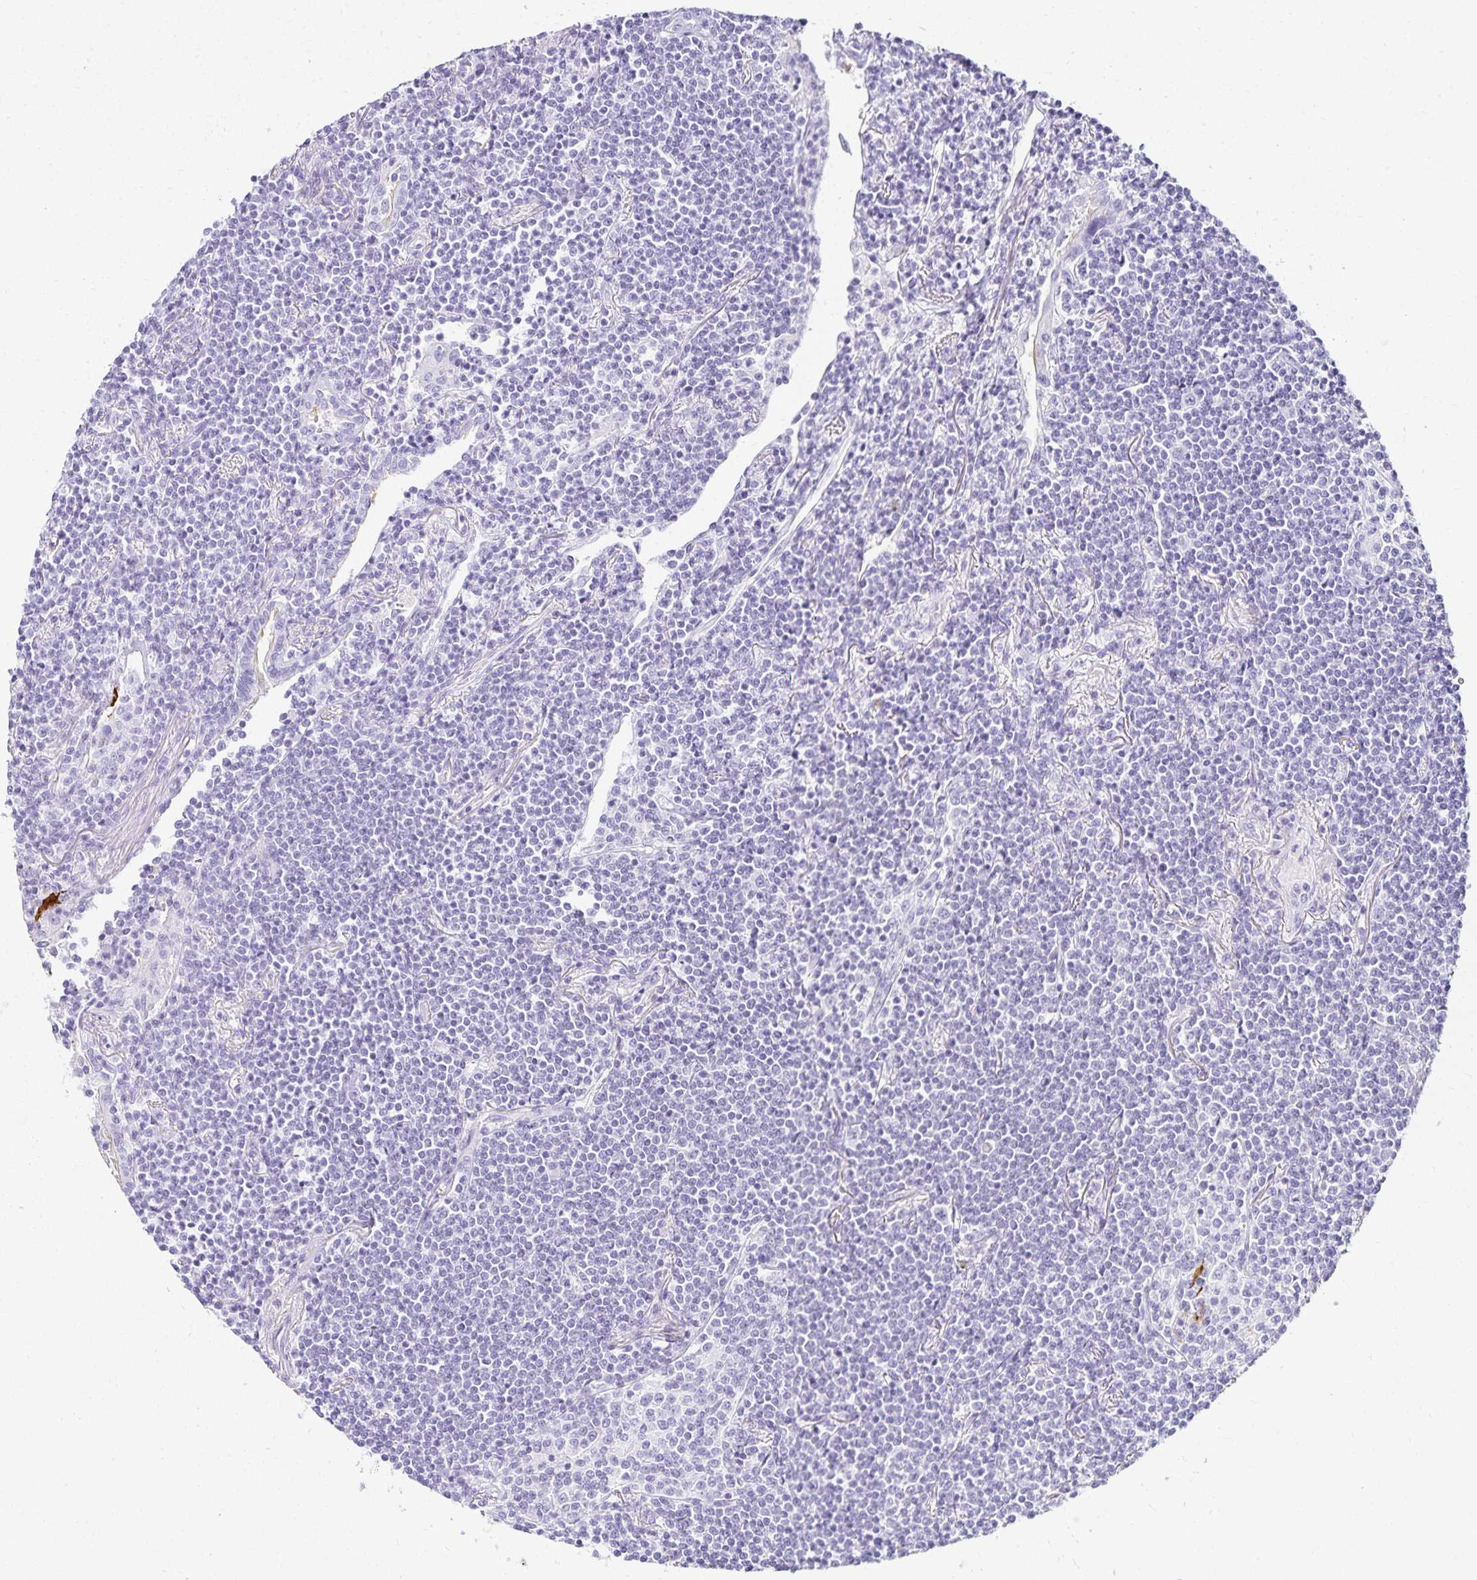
{"staining": {"intensity": "negative", "quantity": "none", "location": "none"}, "tissue": "lymphoma", "cell_type": "Tumor cells", "image_type": "cancer", "snomed": [{"axis": "morphology", "description": "Malignant lymphoma, non-Hodgkin's type, Low grade"}, {"axis": "topography", "description": "Lung"}], "caption": "High magnification brightfield microscopy of malignant lymphoma, non-Hodgkin's type (low-grade) stained with DAB (3,3'-diaminobenzidine) (brown) and counterstained with hematoxylin (blue): tumor cells show no significant expression.", "gene": "GP2", "patient": {"sex": "female", "age": 71}}